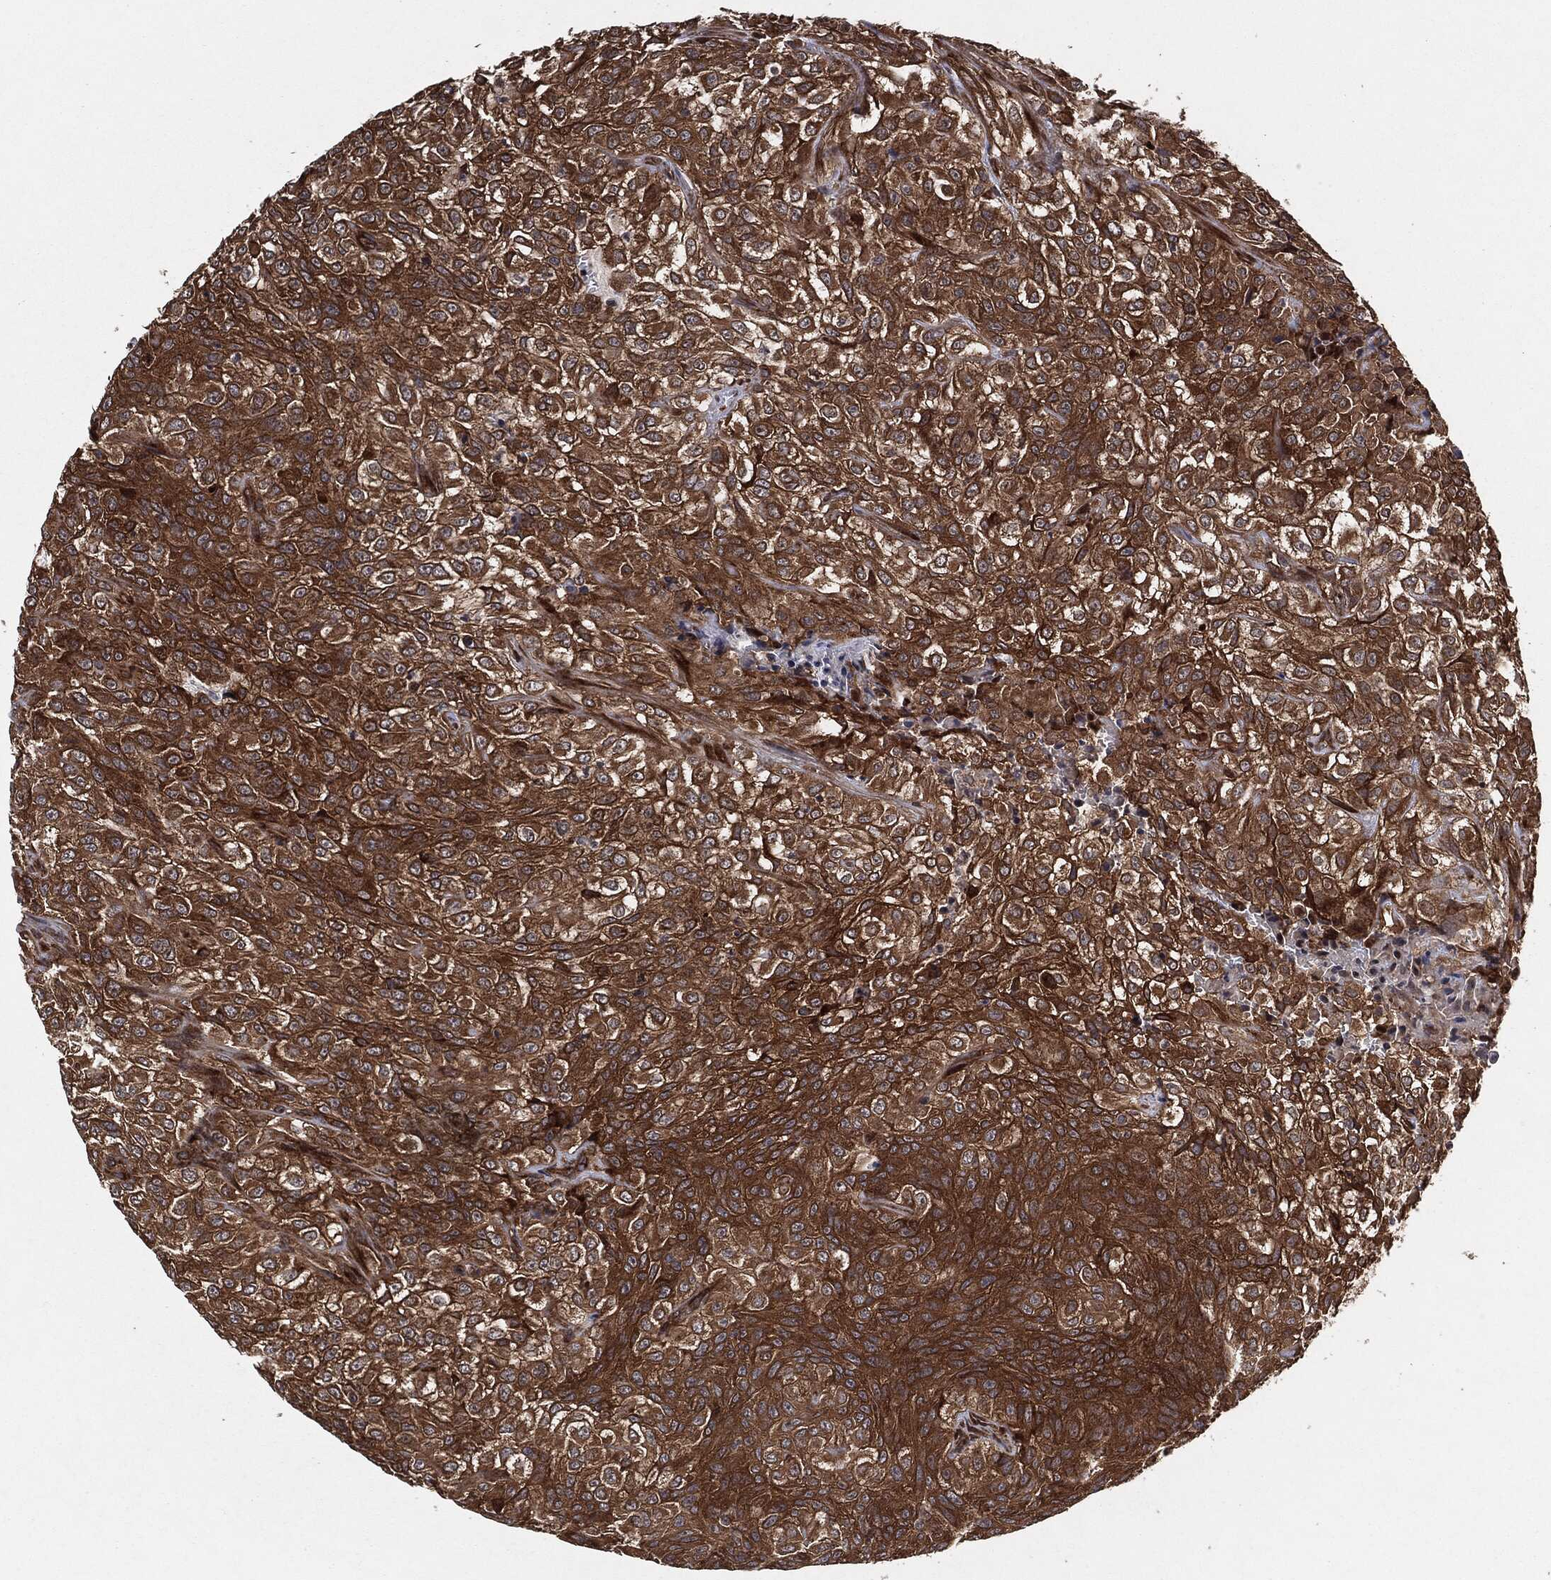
{"staining": {"intensity": "strong", "quantity": ">75%", "location": "cytoplasmic/membranous"}, "tissue": "urothelial cancer", "cell_type": "Tumor cells", "image_type": "cancer", "snomed": [{"axis": "morphology", "description": "Urothelial carcinoma, High grade"}, {"axis": "topography", "description": "Urinary bladder"}], "caption": "Immunohistochemical staining of human urothelial cancer shows high levels of strong cytoplasmic/membranous protein expression in approximately >75% of tumor cells.", "gene": "BCAR1", "patient": {"sex": "male", "age": 56}}